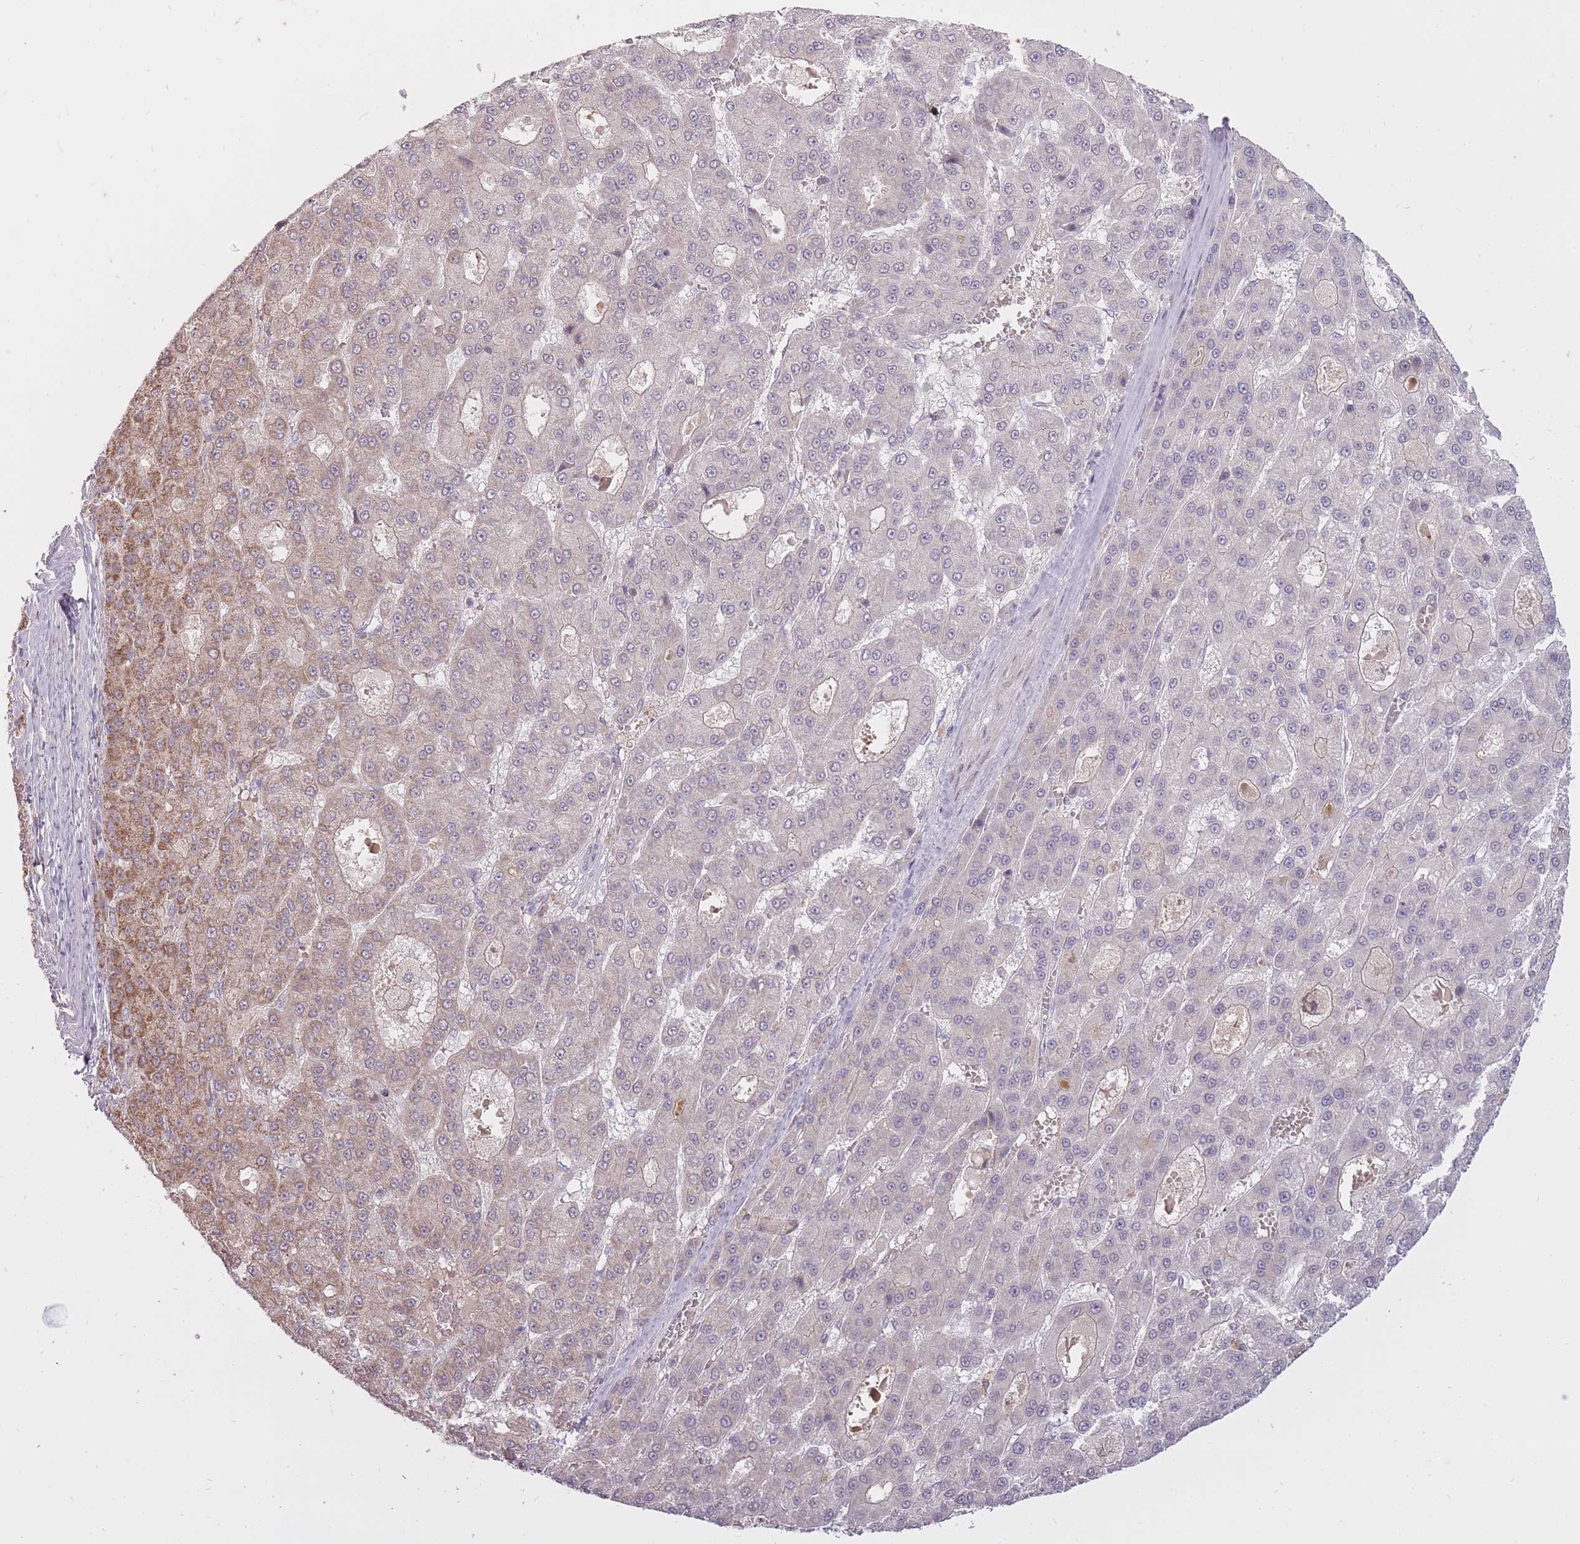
{"staining": {"intensity": "moderate", "quantity": "<25%", "location": "cytoplasmic/membranous"}, "tissue": "liver cancer", "cell_type": "Tumor cells", "image_type": "cancer", "snomed": [{"axis": "morphology", "description": "Carcinoma, Hepatocellular, NOS"}, {"axis": "topography", "description": "Liver"}], "caption": "Approximately <25% of tumor cells in liver cancer (hepatocellular carcinoma) display moderate cytoplasmic/membranous protein staining as visualized by brown immunohistochemical staining.", "gene": "LIN7C", "patient": {"sex": "male", "age": 70}}